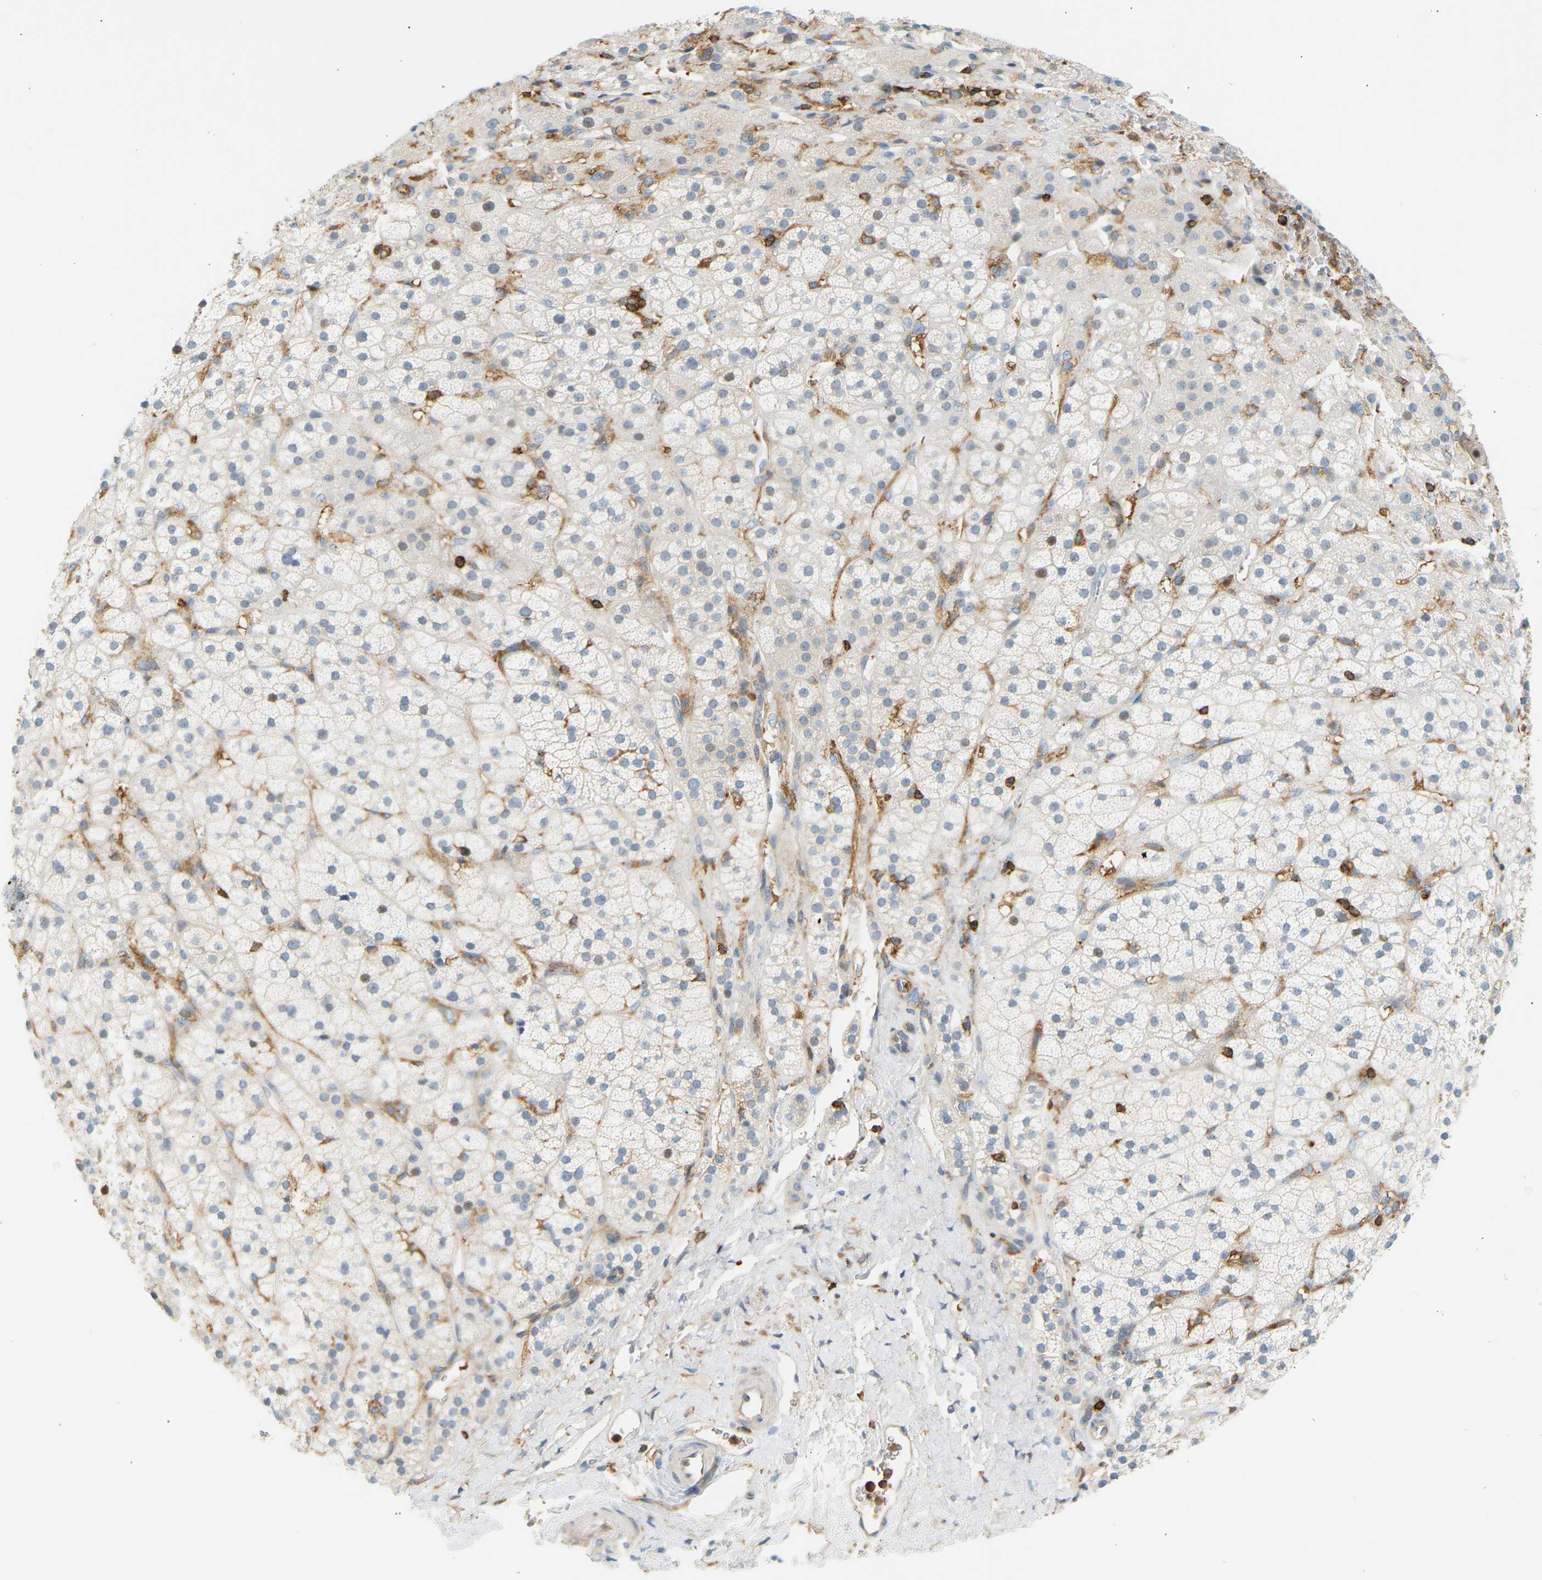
{"staining": {"intensity": "moderate", "quantity": "<25%", "location": "cytoplasmic/membranous"}, "tissue": "adrenal gland", "cell_type": "Glandular cells", "image_type": "normal", "snomed": [{"axis": "morphology", "description": "Normal tissue, NOS"}, {"axis": "topography", "description": "Adrenal gland"}], "caption": "Brown immunohistochemical staining in benign adrenal gland exhibits moderate cytoplasmic/membranous expression in about <25% of glandular cells.", "gene": "FNBP1", "patient": {"sex": "male", "age": 56}}